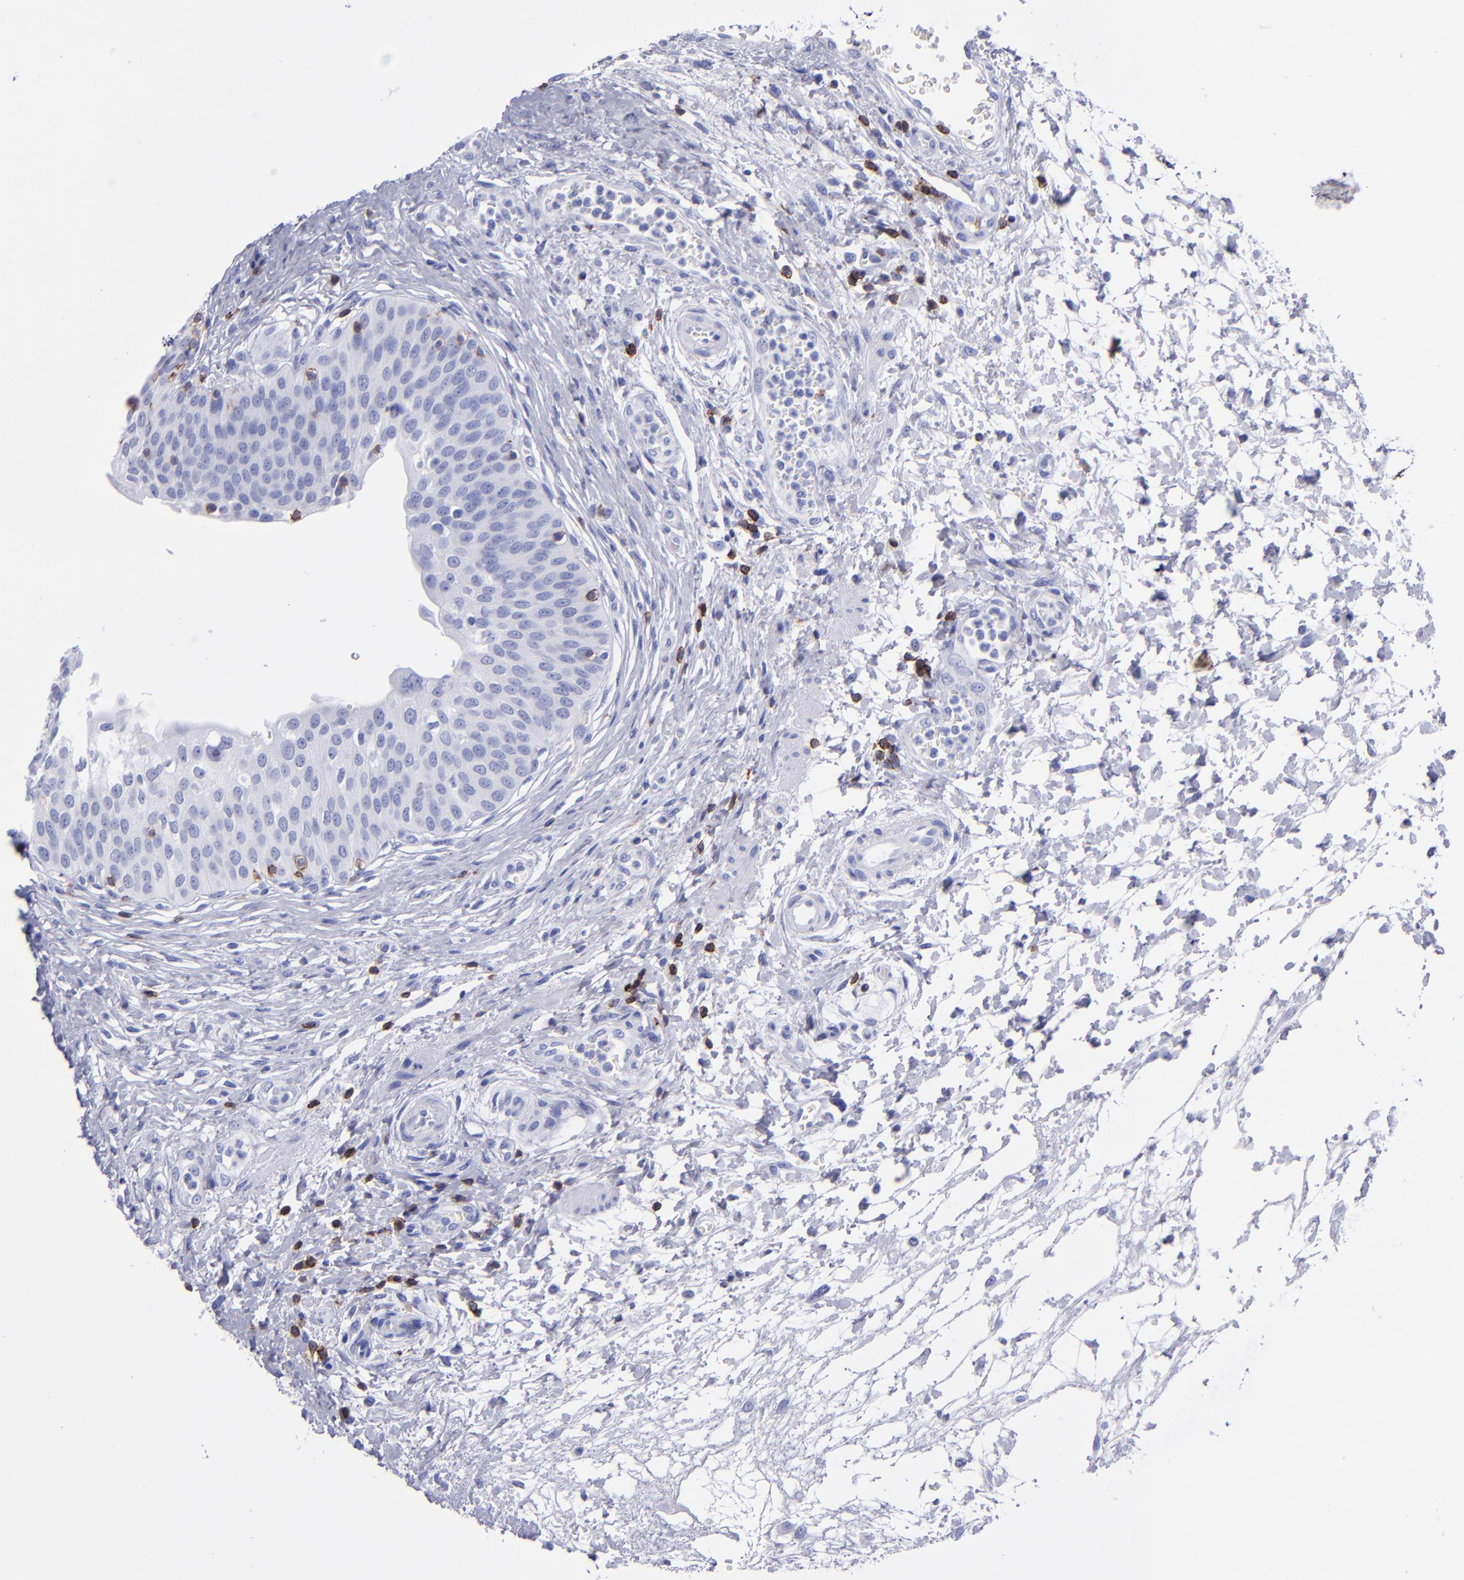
{"staining": {"intensity": "negative", "quantity": "none", "location": "none"}, "tissue": "urinary bladder", "cell_type": "Urothelial cells", "image_type": "normal", "snomed": [{"axis": "morphology", "description": "Normal tissue, NOS"}, {"axis": "topography", "description": "Smooth muscle"}, {"axis": "topography", "description": "Urinary bladder"}], "caption": "This is an immunohistochemistry (IHC) photomicrograph of normal human urinary bladder. There is no expression in urothelial cells.", "gene": "CD6", "patient": {"sex": "male", "age": 35}}